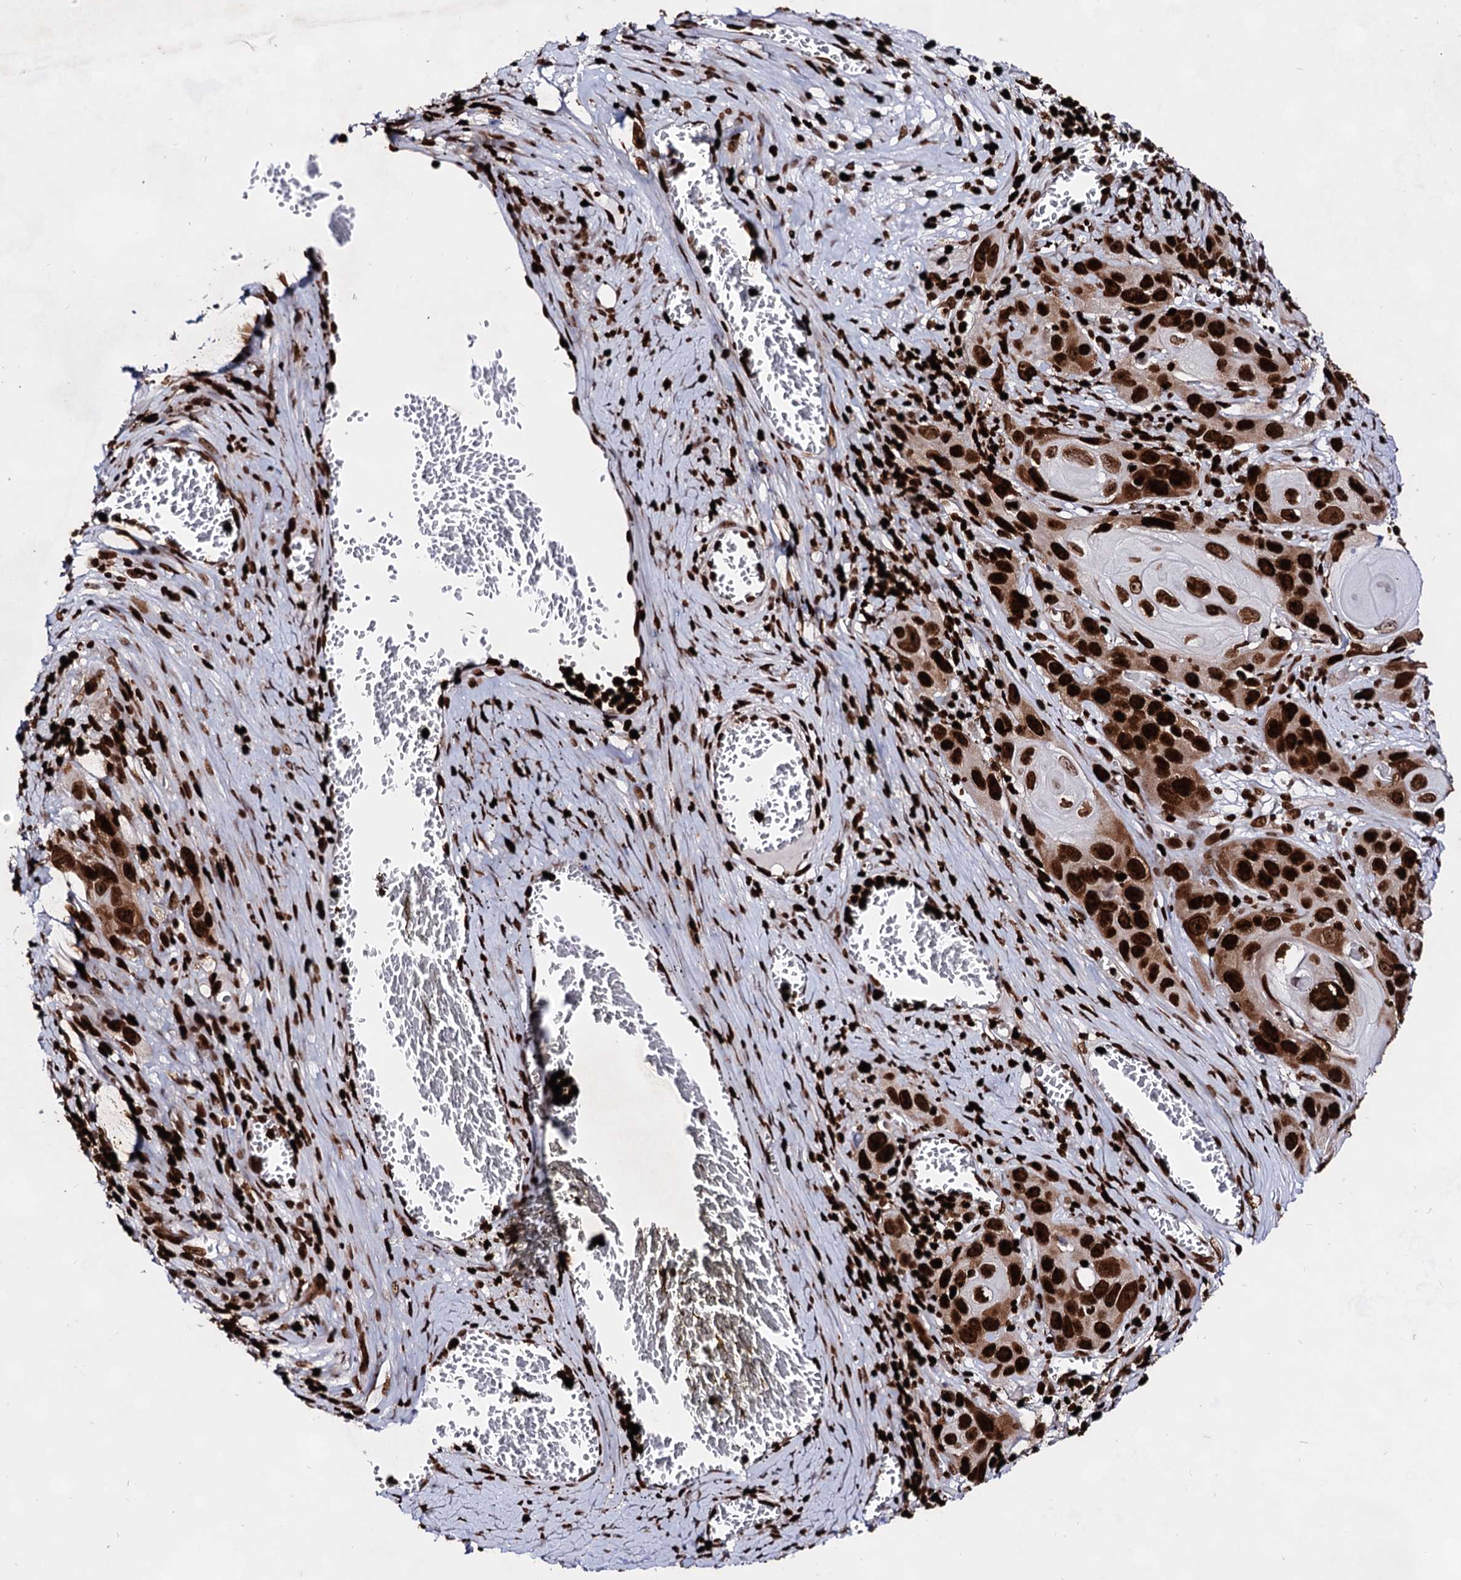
{"staining": {"intensity": "strong", "quantity": ">75%", "location": "nuclear"}, "tissue": "skin cancer", "cell_type": "Tumor cells", "image_type": "cancer", "snomed": [{"axis": "morphology", "description": "Squamous cell carcinoma, NOS"}, {"axis": "topography", "description": "Skin"}], "caption": "A micrograph showing strong nuclear staining in about >75% of tumor cells in skin cancer (squamous cell carcinoma), as visualized by brown immunohistochemical staining.", "gene": "HMGB2", "patient": {"sex": "male", "age": 55}}